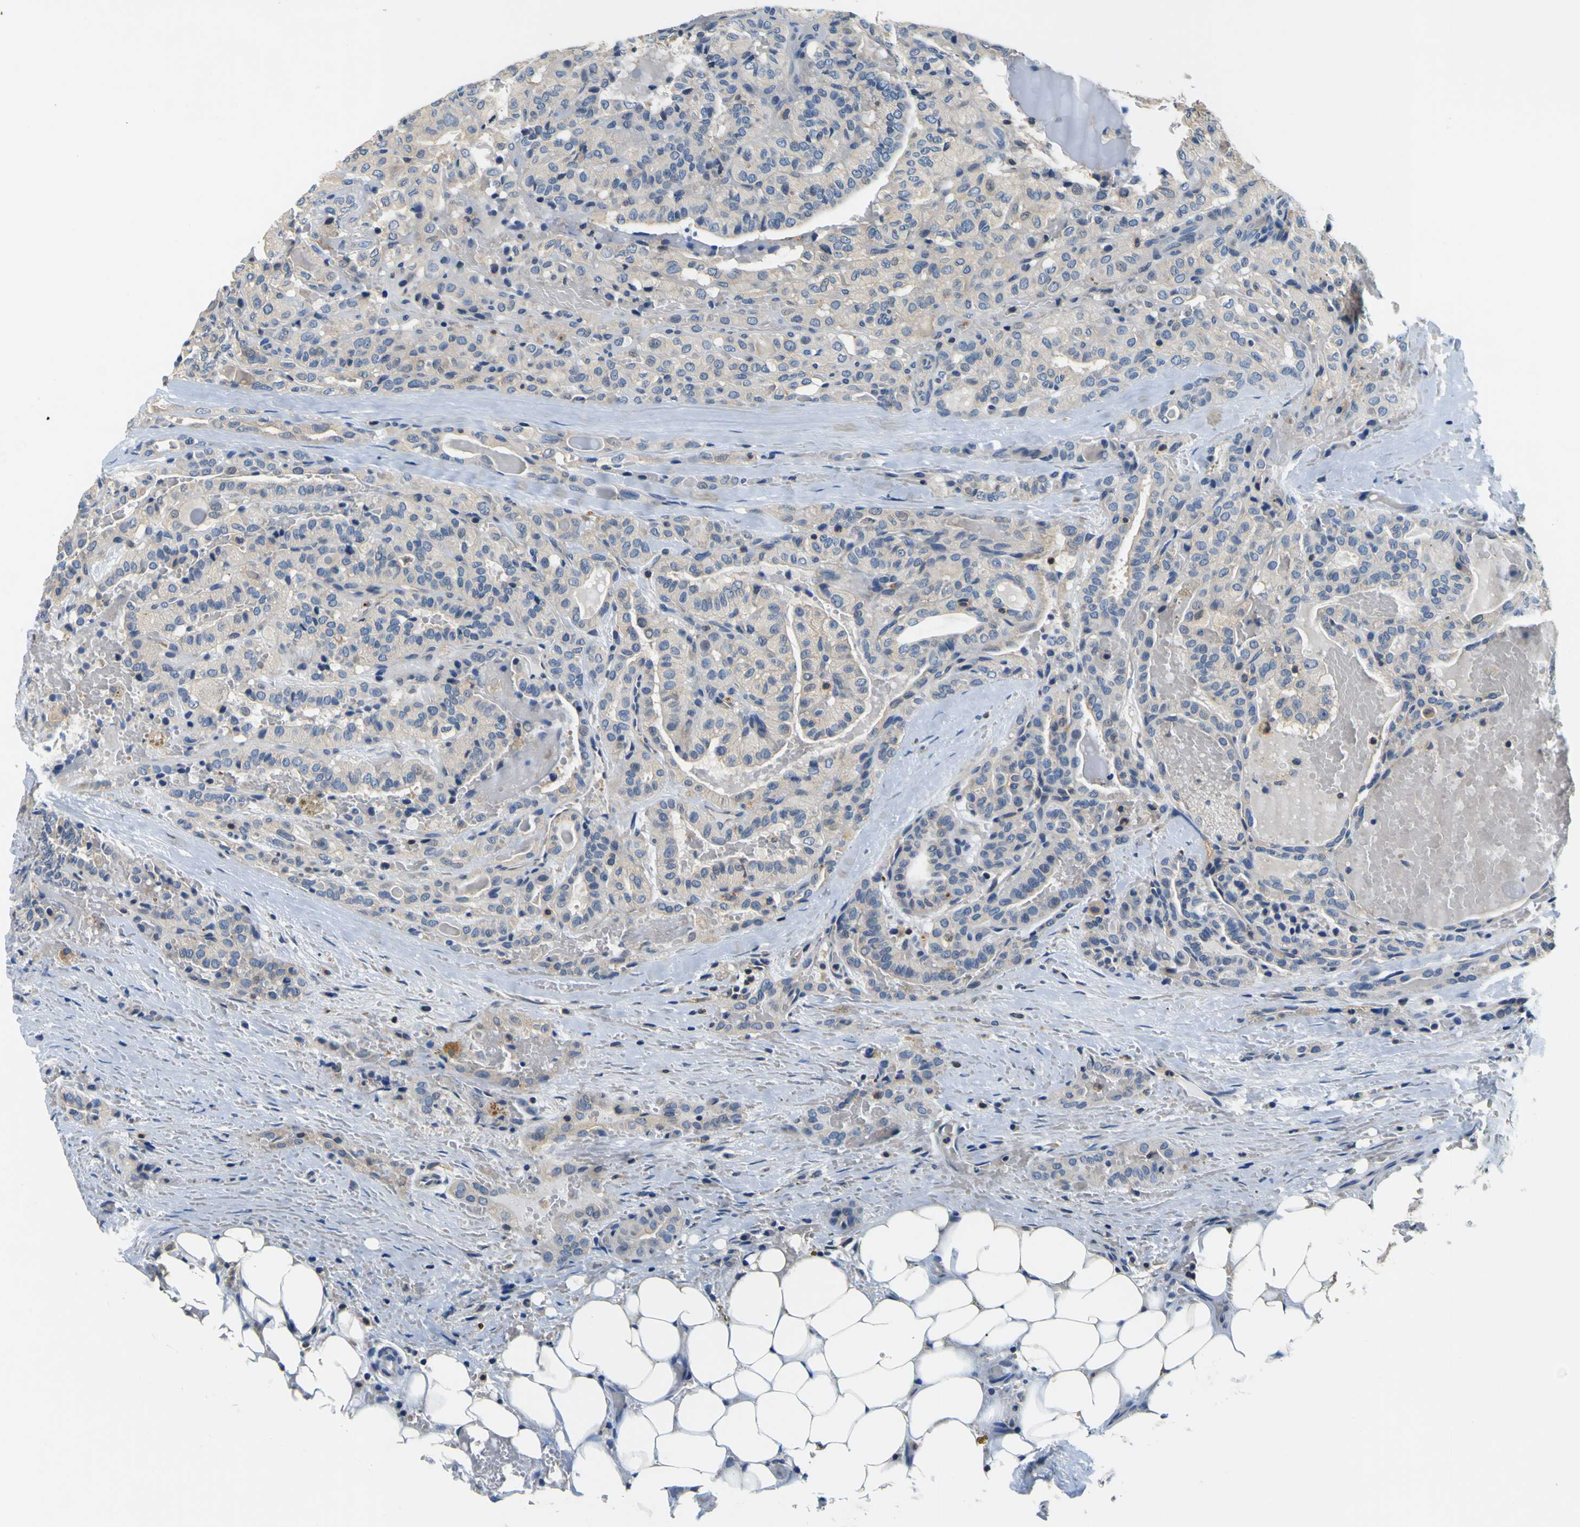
{"staining": {"intensity": "weak", "quantity": ">75%", "location": "cytoplasmic/membranous"}, "tissue": "head and neck cancer", "cell_type": "Tumor cells", "image_type": "cancer", "snomed": [{"axis": "morphology", "description": "Squamous cell carcinoma, NOS"}, {"axis": "topography", "description": "Oral tissue"}, {"axis": "topography", "description": "Head-Neck"}], "caption": "Immunohistochemistry (IHC) histopathology image of head and neck squamous cell carcinoma stained for a protein (brown), which reveals low levels of weak cytoplasmic/membranous staining in about >75% of tumor cells.", "gene": "TNIK", "patient": {"sex": "female", "age": 50}}